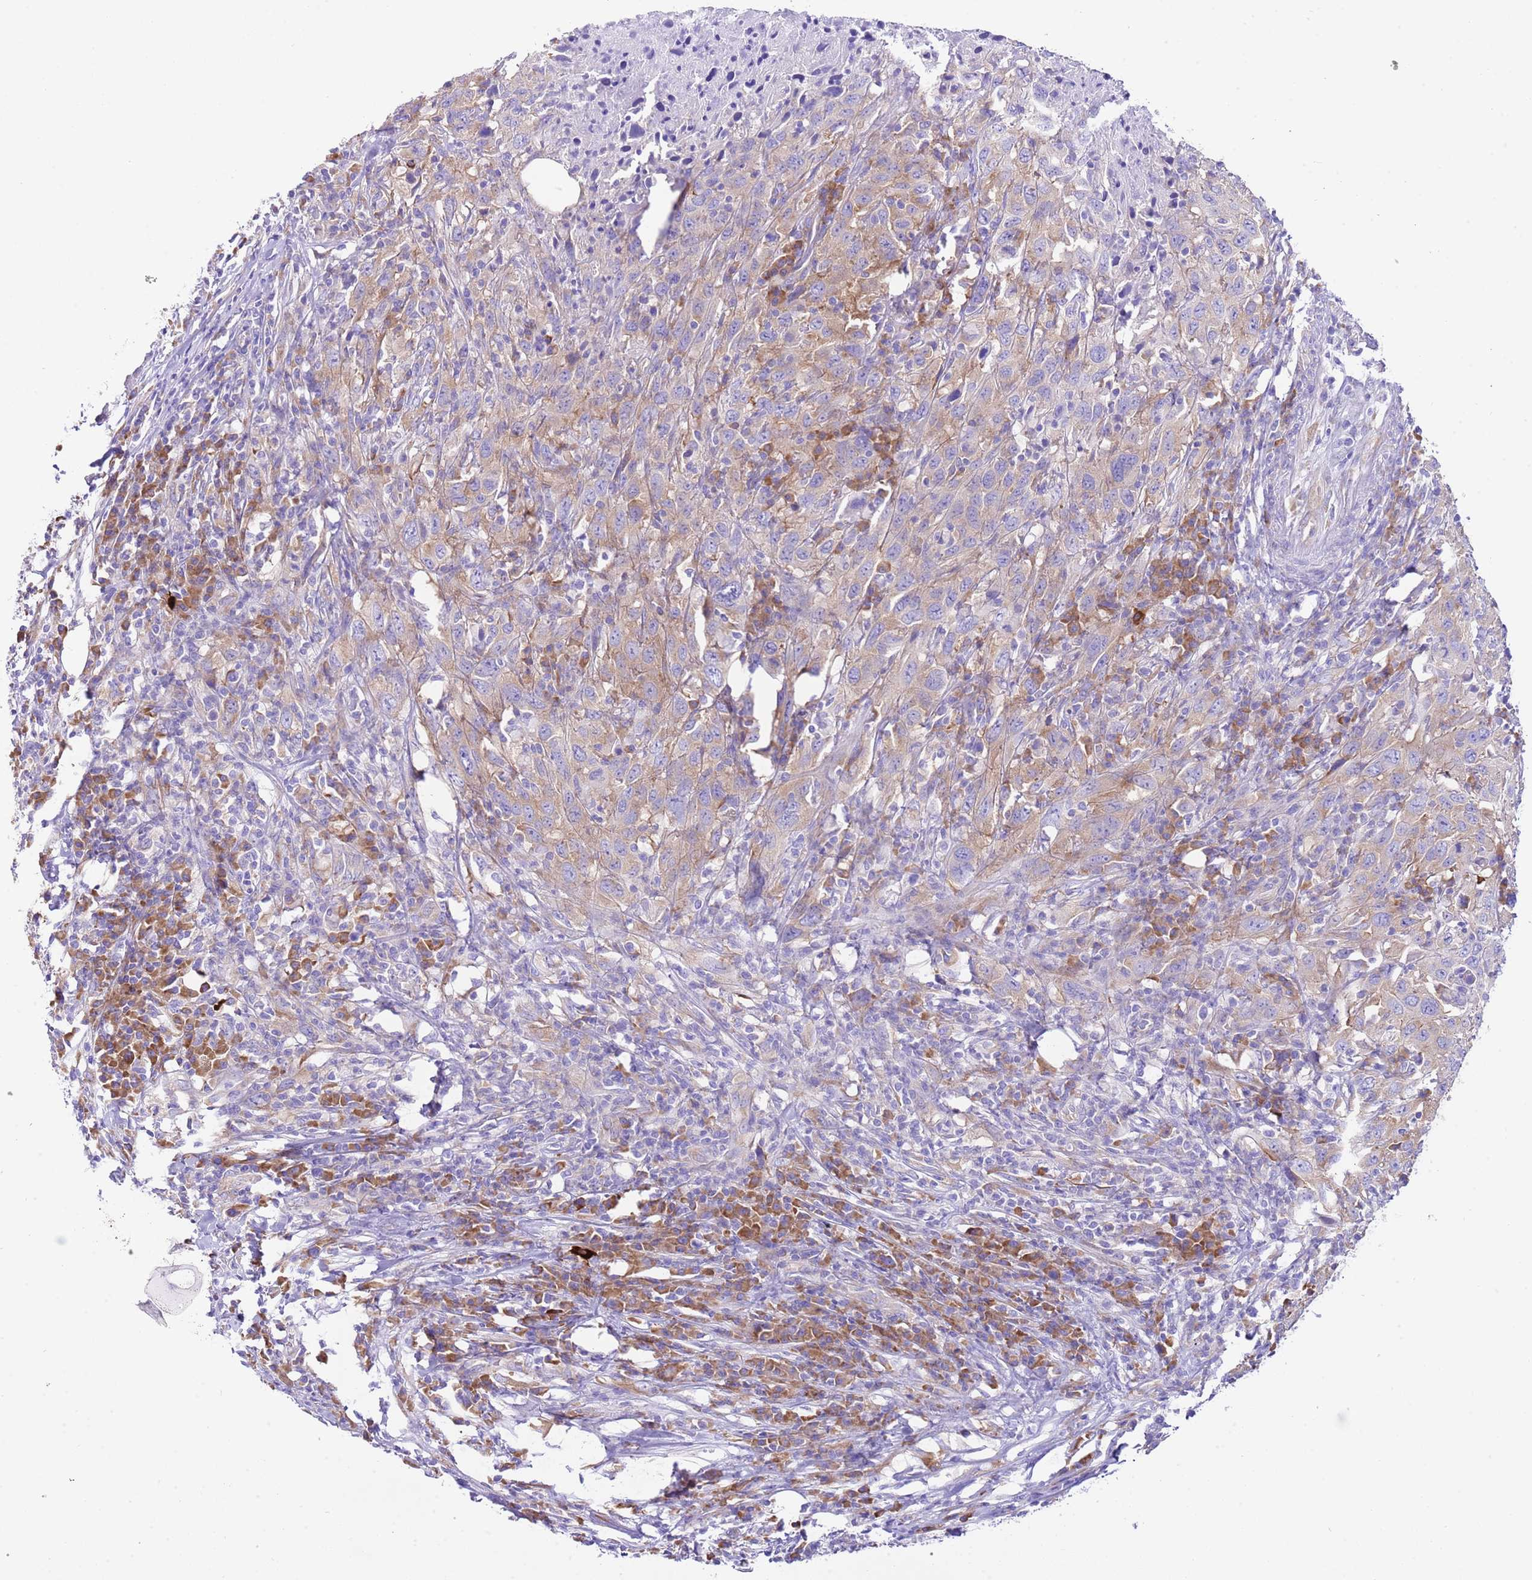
{"staining": {"intensity": "moderate", "quantity": "25%-75%", "location": "cytoplasmic/membranous"}, "tissue": "urothelial cancer", "cell_type": "Tumor cells", "image_type": "cancer", "snomed": [{"axis": "morphology", "description": "Urothelial carcinoma, High grade"}, {"axis": "topography", "description": "Urinary bladder"}], "caption": "This photomicrograph shows immunohistochemistry (IHC) staining of human high-grade urothelial carcinoma, with medium moderate cytoplasmic/membranous staining in about 25%-75% of tumor cells.", "gene": "RPS10", "patient": {"sex": "male", "age": 61}}